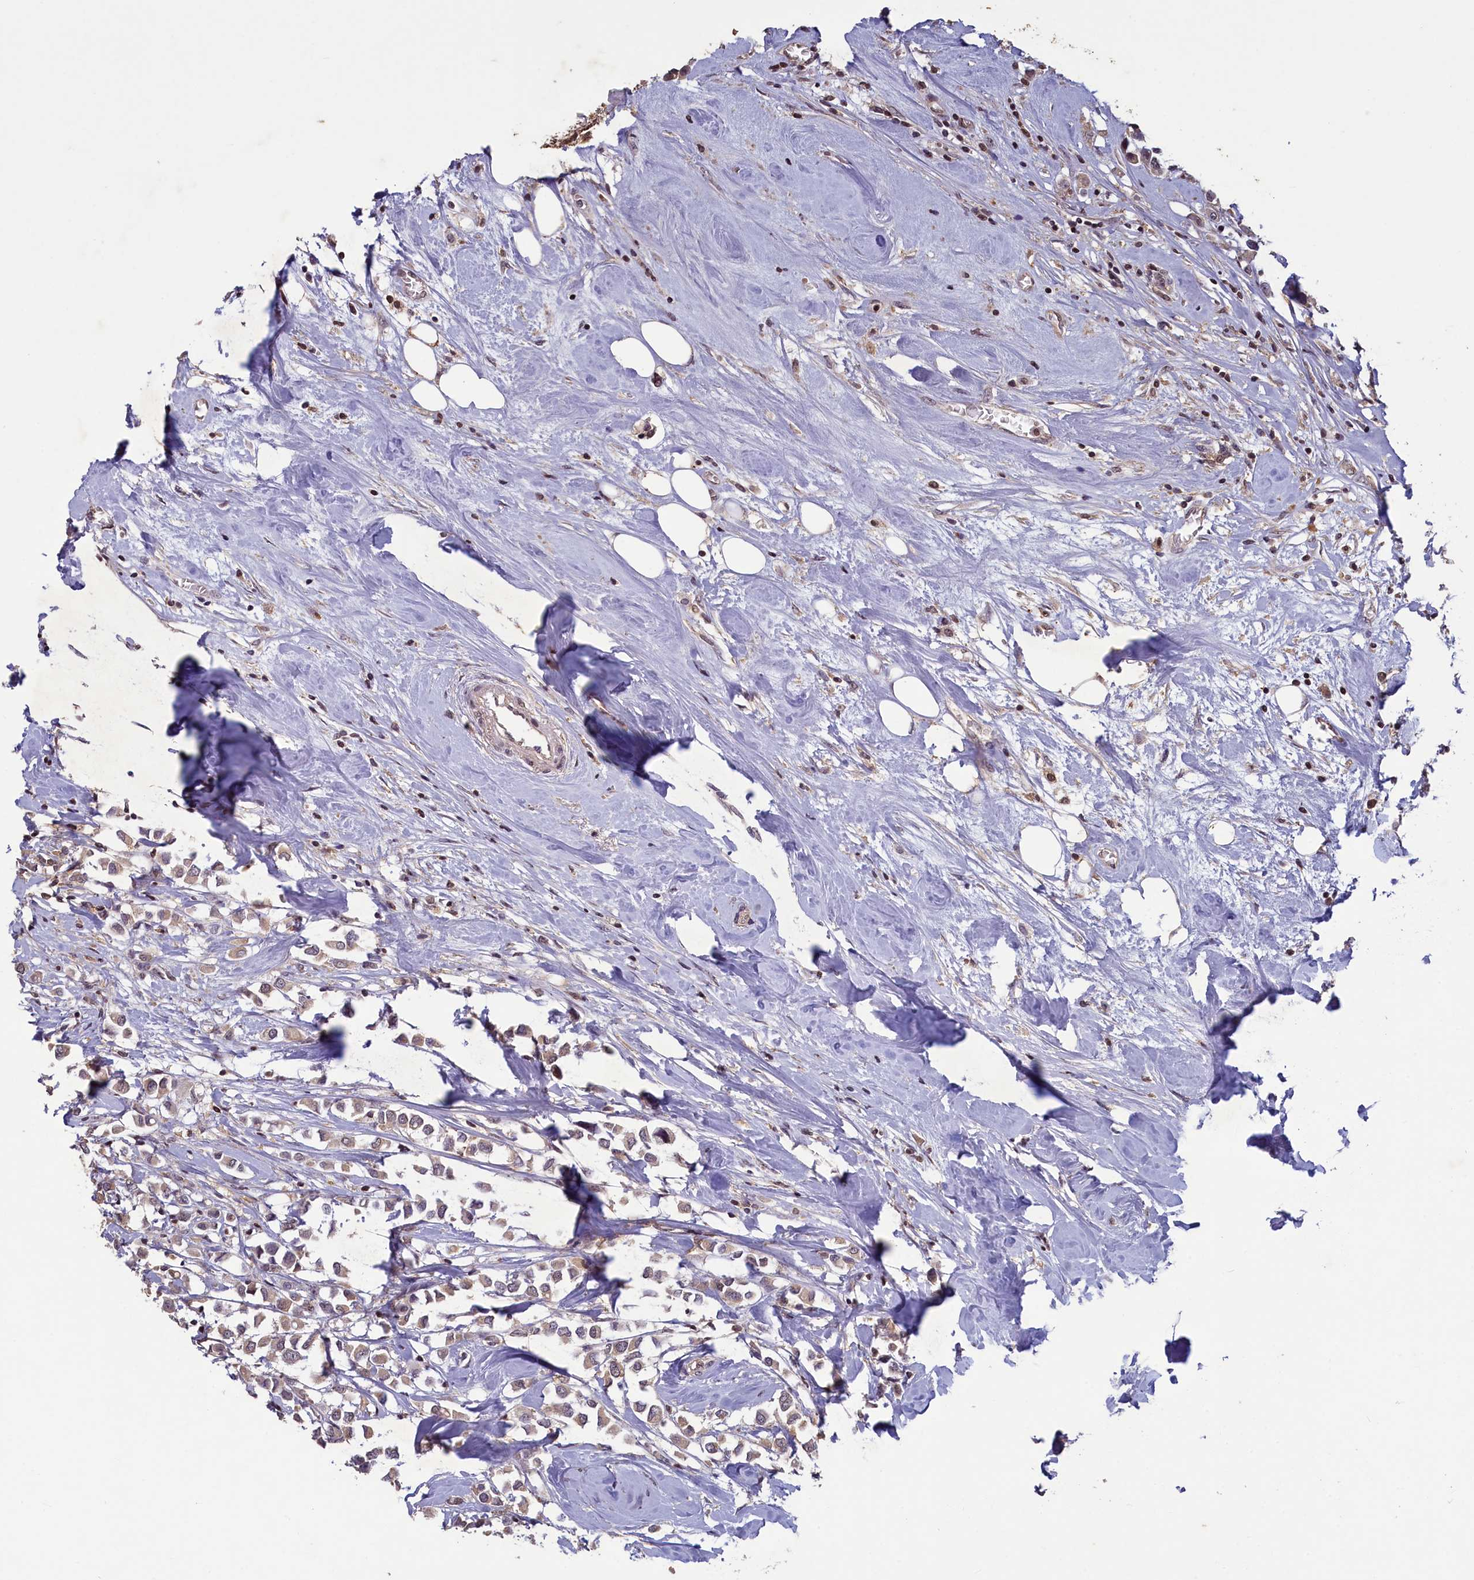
{"staining": {"intensity": "weak", "quantity": "25%-75%", "location": "cytoplasmic/membranous"}, "tissue": "breast cancer", "cell_type": "Tumor cells", "image_type": "cancer", "snomed": [{"axis": "morphology", "description": "Duct carcinoma"}, {"axis": "topography", "description": "Breast"}], "caption": "This micrograph exhibits breast invasive ductal carcinoma stained with immunohistochemistry to label a protein in brown. The cytoplasmic/membranous of tumor cells show weak positivity for the protein. Nuclei are counter-stained blue.", "gene": "NUBP1", "patient": {"sex": "female", "age": 61}}